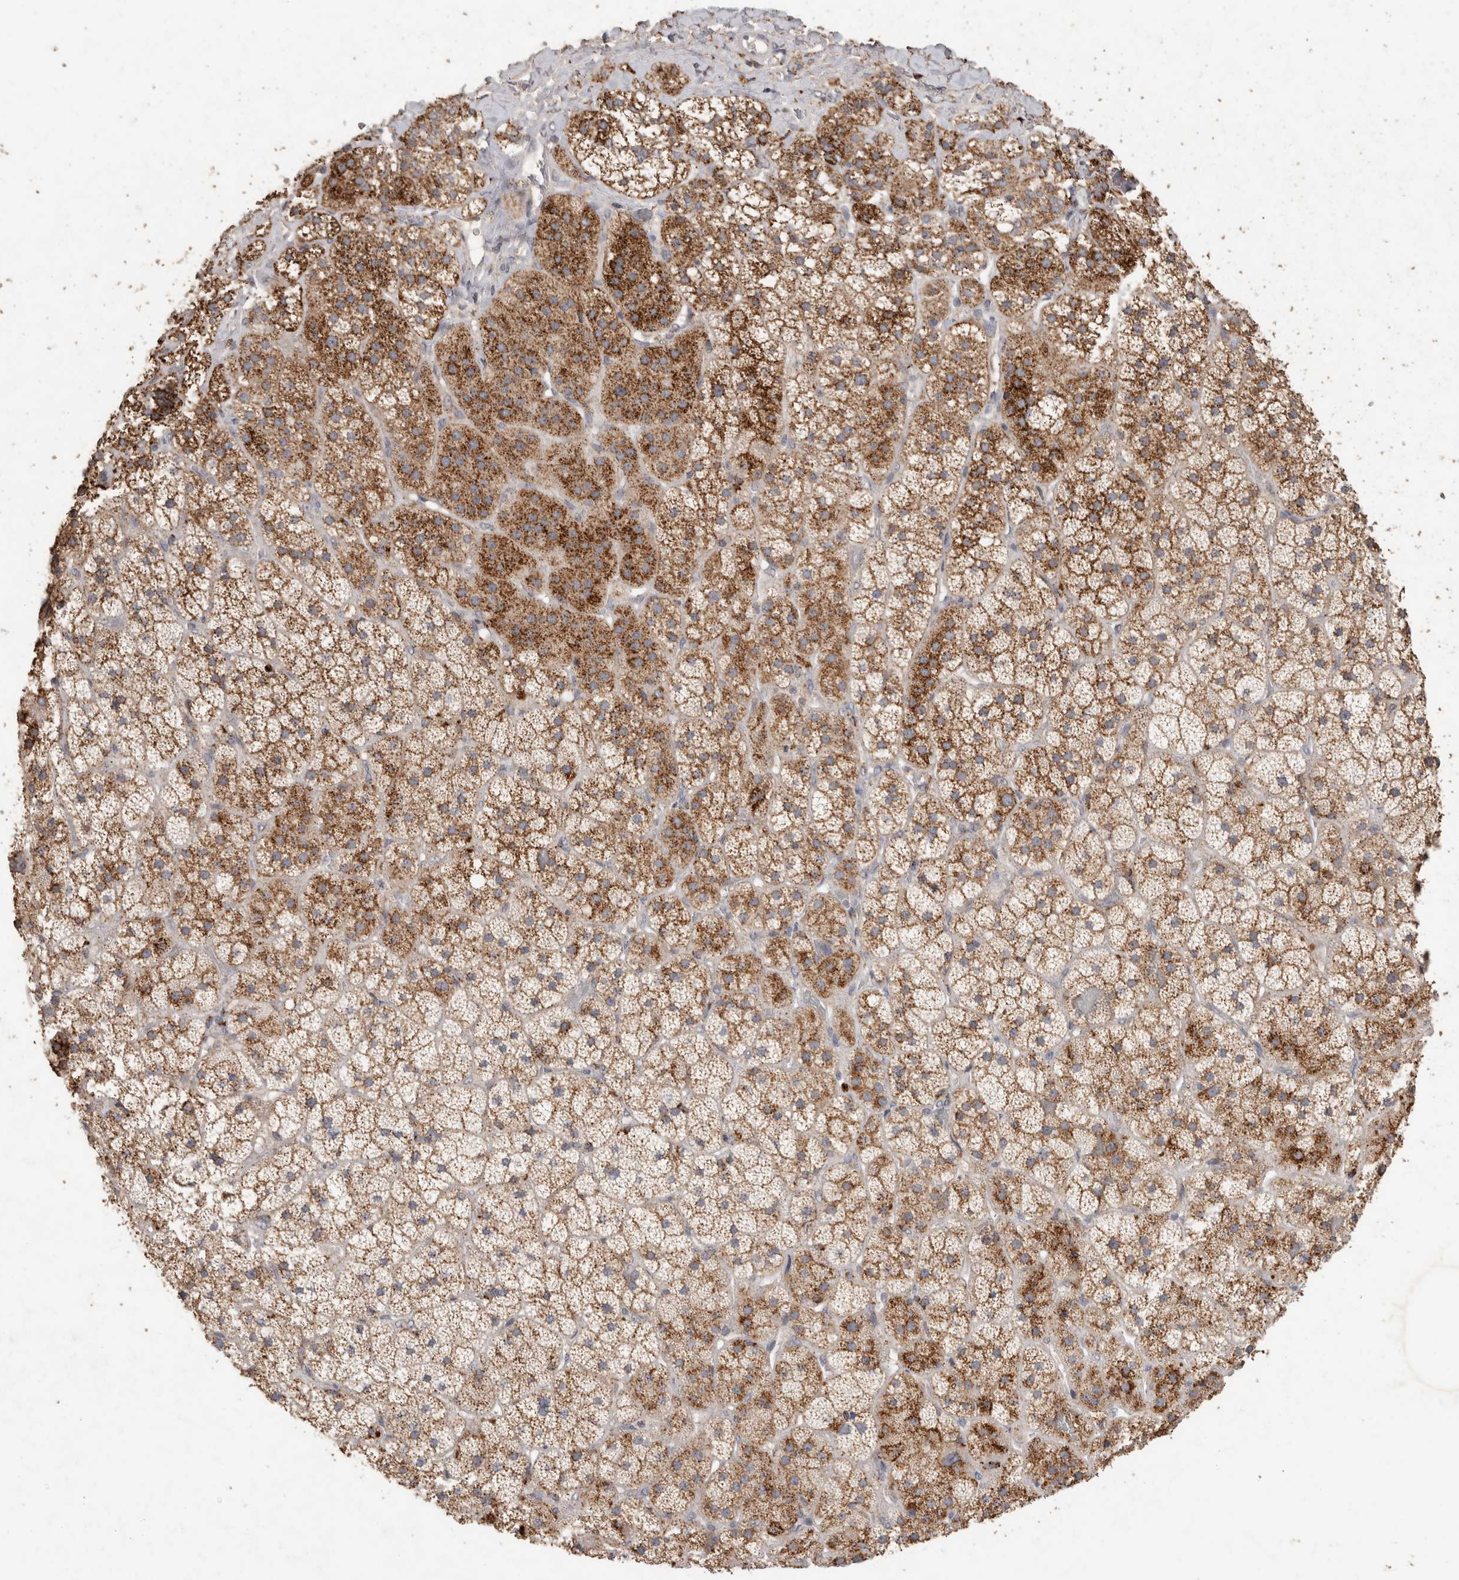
{"staining": {"intensity": "strong", "quantity": ">75%", "location": "cytoplasmic/membranous"}, "tissue": "adrenal gland", "cell_type": "Glandular cells", "image_type": "normal", "snomed": [{"axis": "morphology", "description": "Normal tissue, NOS"}, {"axis": "topography", "description": "Adrenal gland"}], "caption": "DAB immunohistochemical staining of unremarkable human adrenal gland reveals strong cytoplasmic/membranous protein positivity in about >75% of glandular cells.", "gene": "ARSA", "patient": {"sex": "male", "age": 57}}